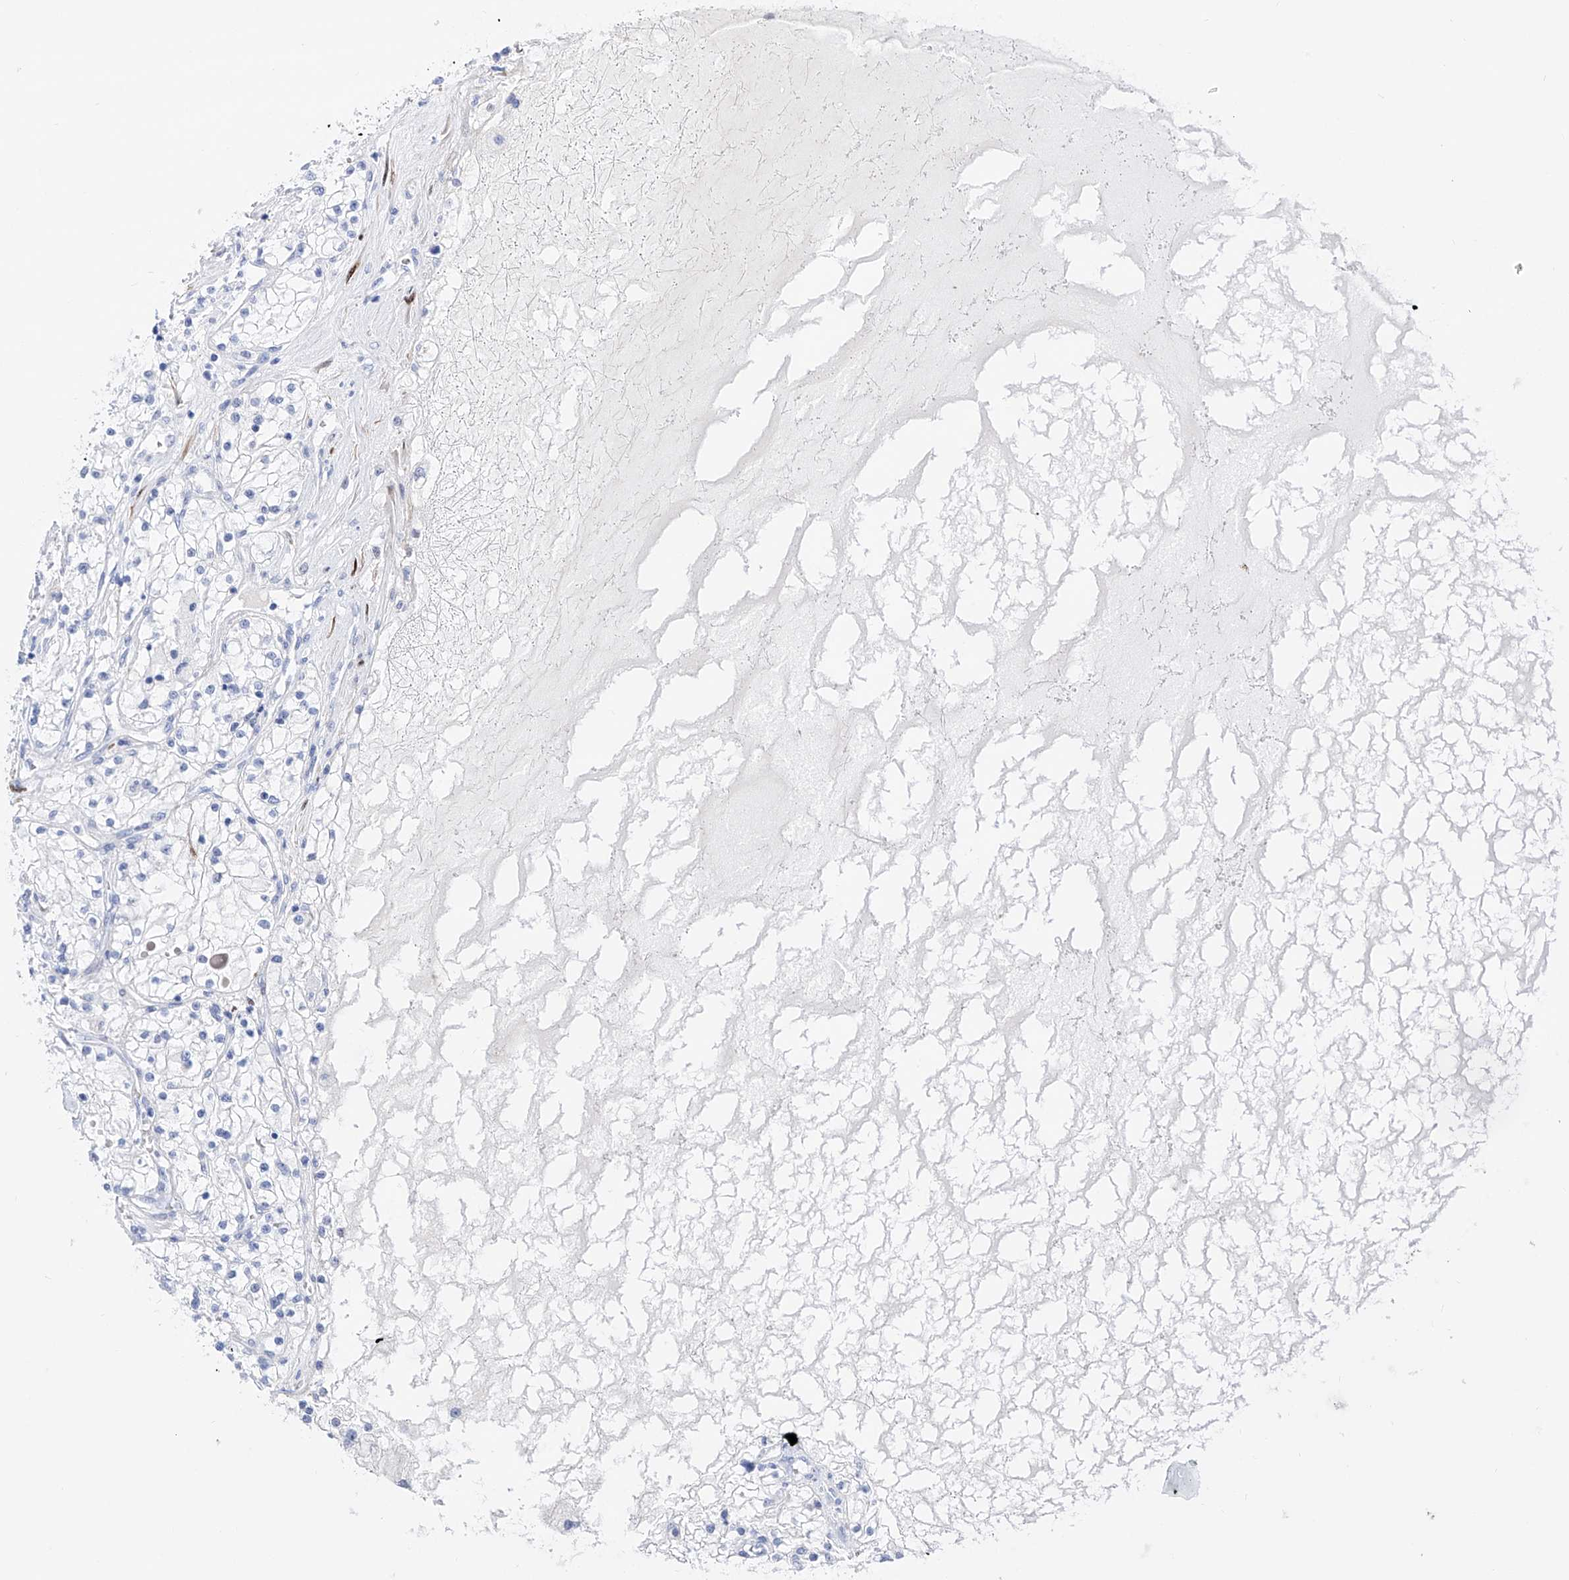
{"staining": {"intensity": "negative", "quantity": "none", "location": "none"}, "tissue": "renal cancer", "cell_type": "Tumor cells", "image_type": "cancer", "snomed": [{"axis": "morphology", "description": "Normal tissue, NOS"}, {"axis": "morphology", "description": "Adenocarcinoma, NOS"}, {"axis": "topography", "description": "Kidney"}], "caption": "DAB (3,3'-diaminobenzidine) immunohistochemical staining of adenocarcinoma (renal) displays no significant staining in tumor cells.", "gene": "TRPC7", "patient": {"sex": "male", "age": 68}}